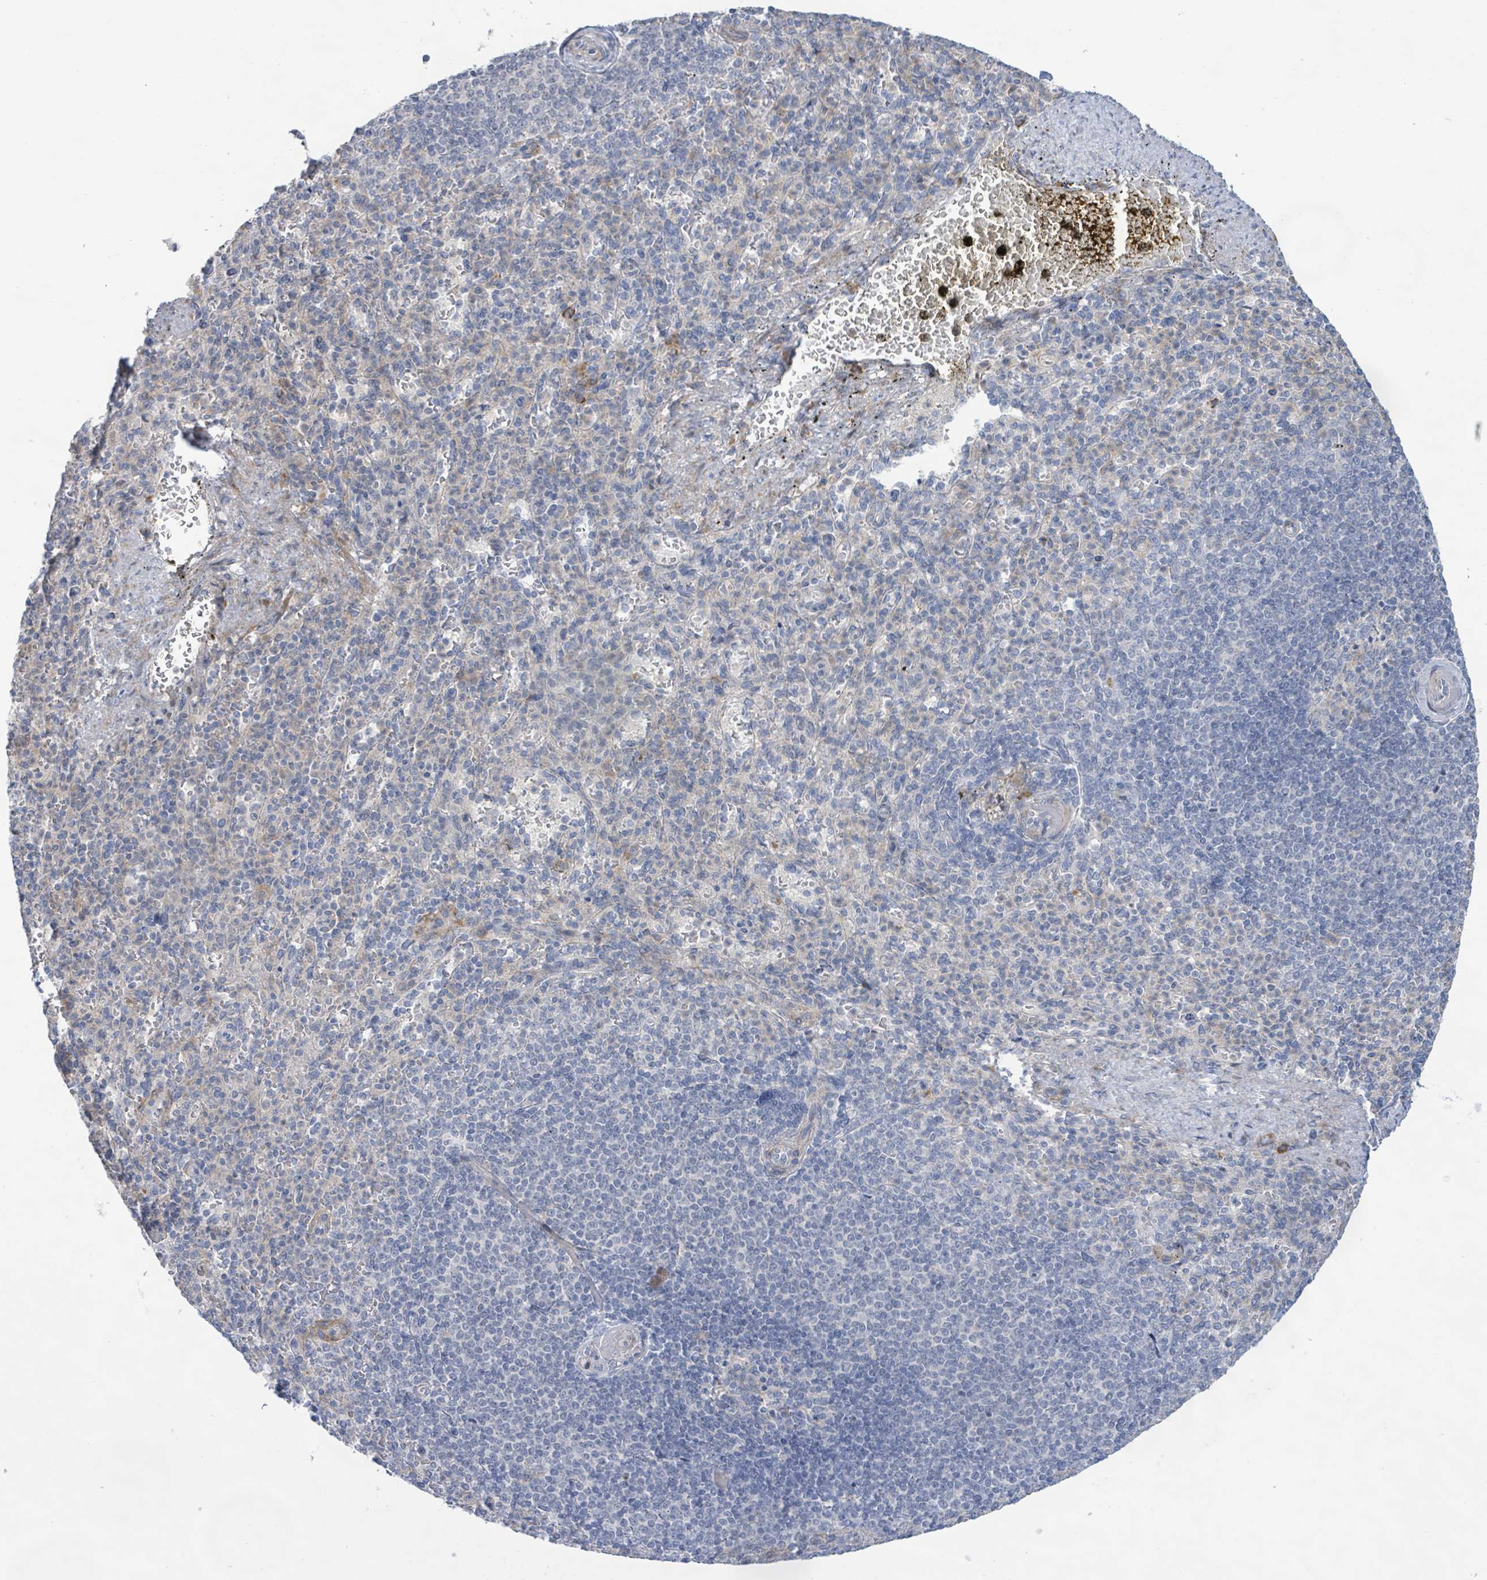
{"staining": {"intensity": "negative", "quantity": "none", "location": "none"}, "tissue": "spleen", "cell_type": "Cells in red pulp", "image_type": "normal", "snomed": [{"axis": "morphology", "description": "Normal tissue, NOS"}, {"axis": "topography", "description": "Spleen"}], "caption": "This is an immunohistochemistry micrograph of benign human spleen. There is no staining in cells in red pulp.", "gene": "SLIT3", "patient": {"sex": "female", "age": 74}}